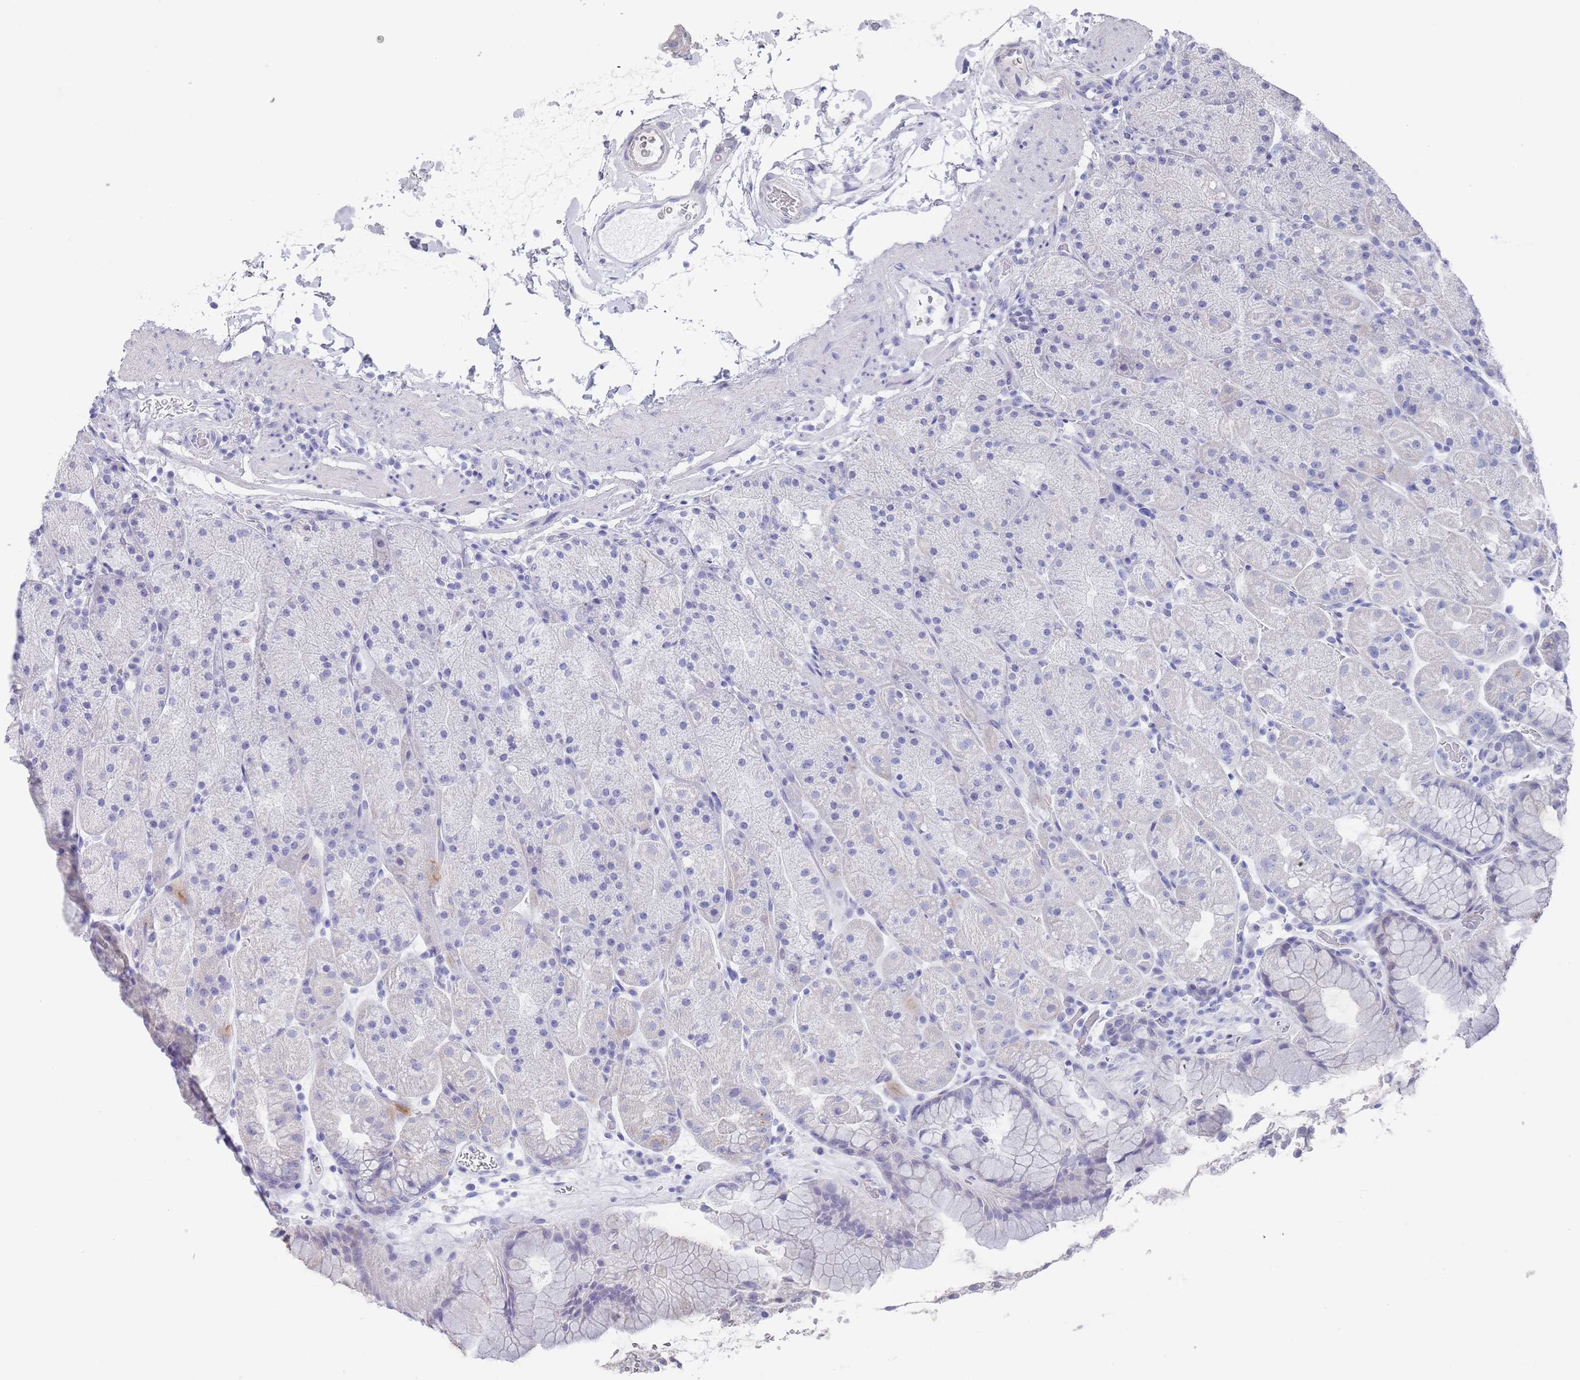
{"staining": {"intensity": "negative", "quantity": "none", "location": "none"}, "tissue": "stomach", "cell_type": "Glandular cells", "image_type": "normal", "snomed": [{"axis": "morphology", "description": "Normal tissue, NOS"}, {"axis": "topography", "description": "Stomach, upper"}, {"axis": "topography", "description": "Stomach, lower"}], "caption": "DAB (3,3'-diaminobenzidine) immunohistochemical staining of normal human stomach reveals no significant expression in glandular cells.", "gene": "RAB2B", "patient": {"sex": "male", "age": 67}}